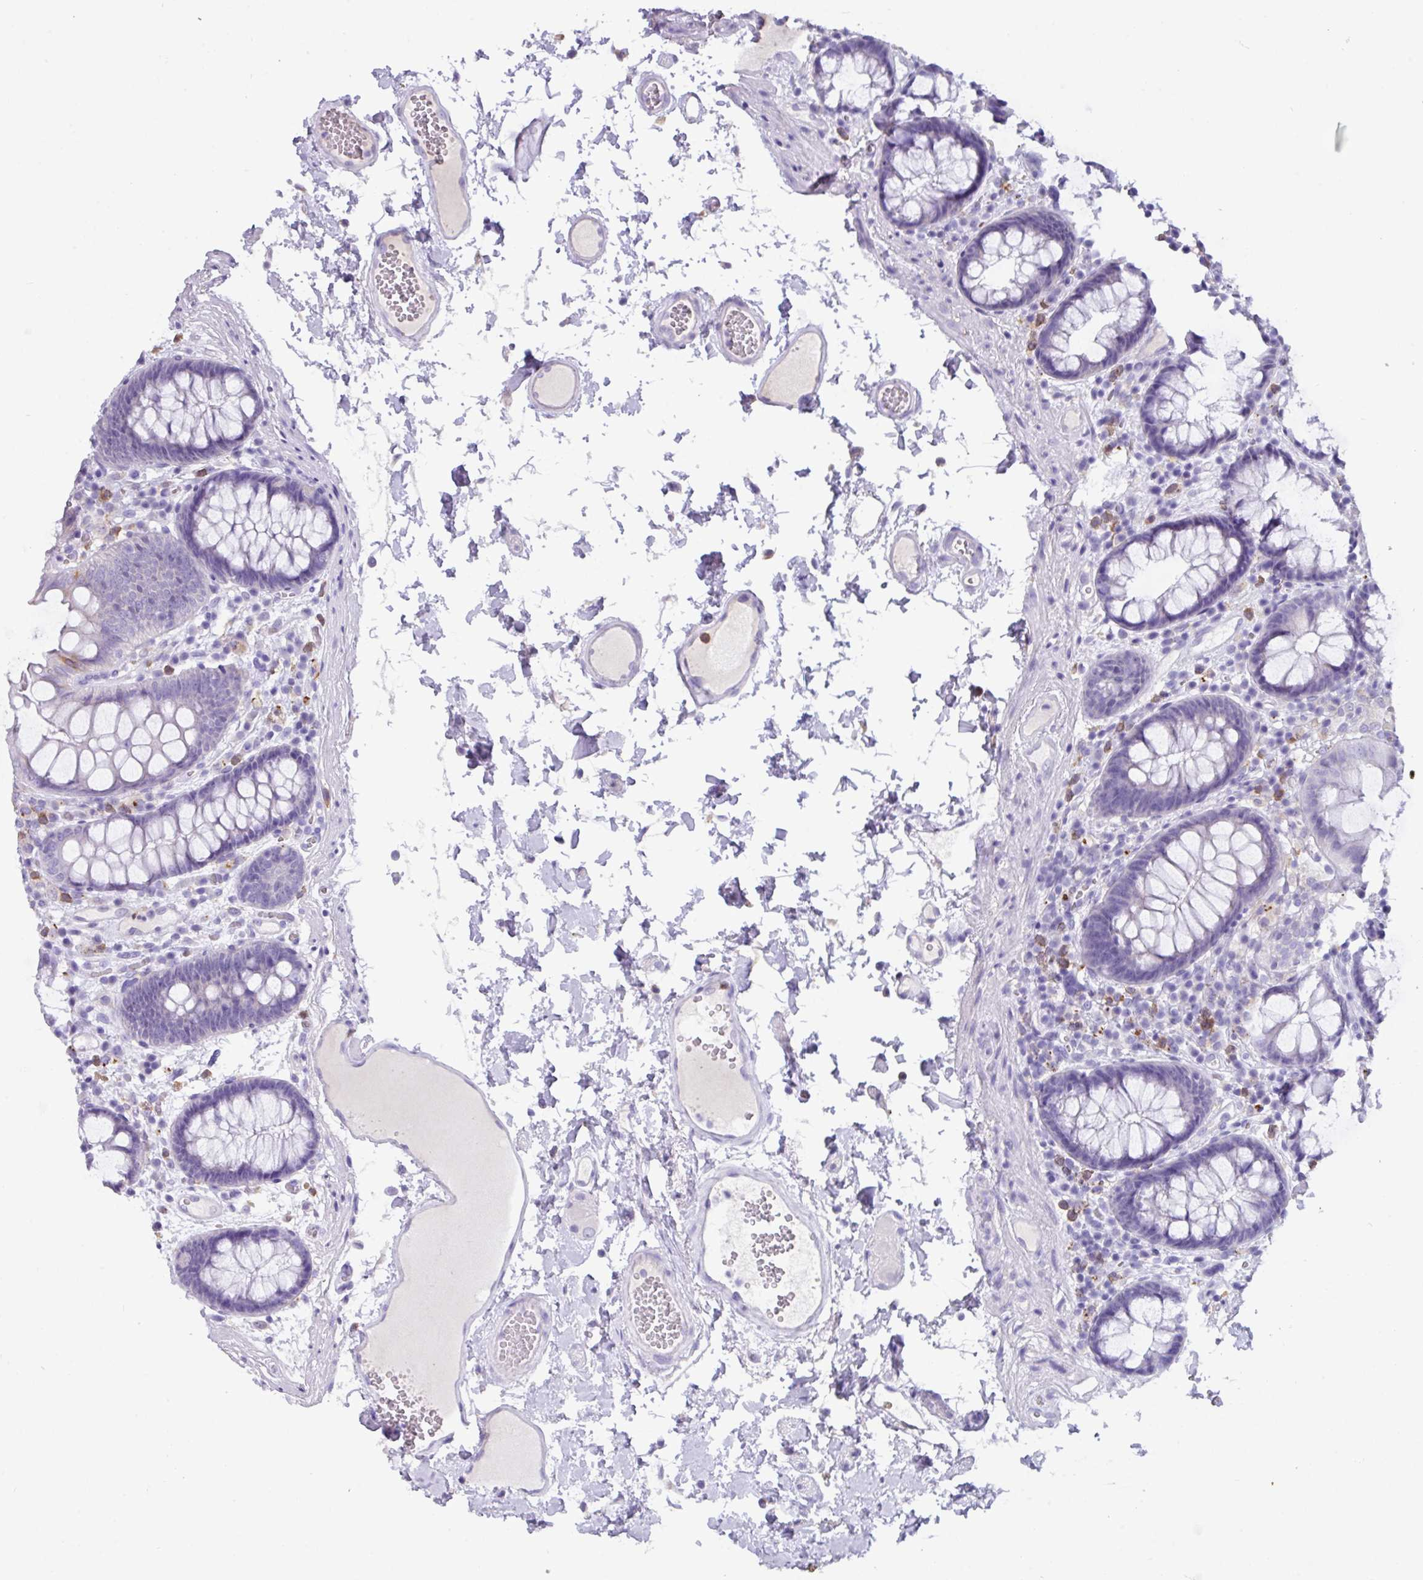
{"staining": {"intensity": "negative", "quantity": "none", "location": "none"}, "tissue": "colon", "cell_type": "Endothelial cells", "image_type": "normal", "snomed": [{"axis": "morphology", "description": "Normal tissue, NOS"}, {"axis": "topography", "description": "Colon"}], "caption": "Endothelial cells show no significant protein positivity in benign colon.", "gene": "ZNF524", "patient": {"sex": "male", "age": 84}}